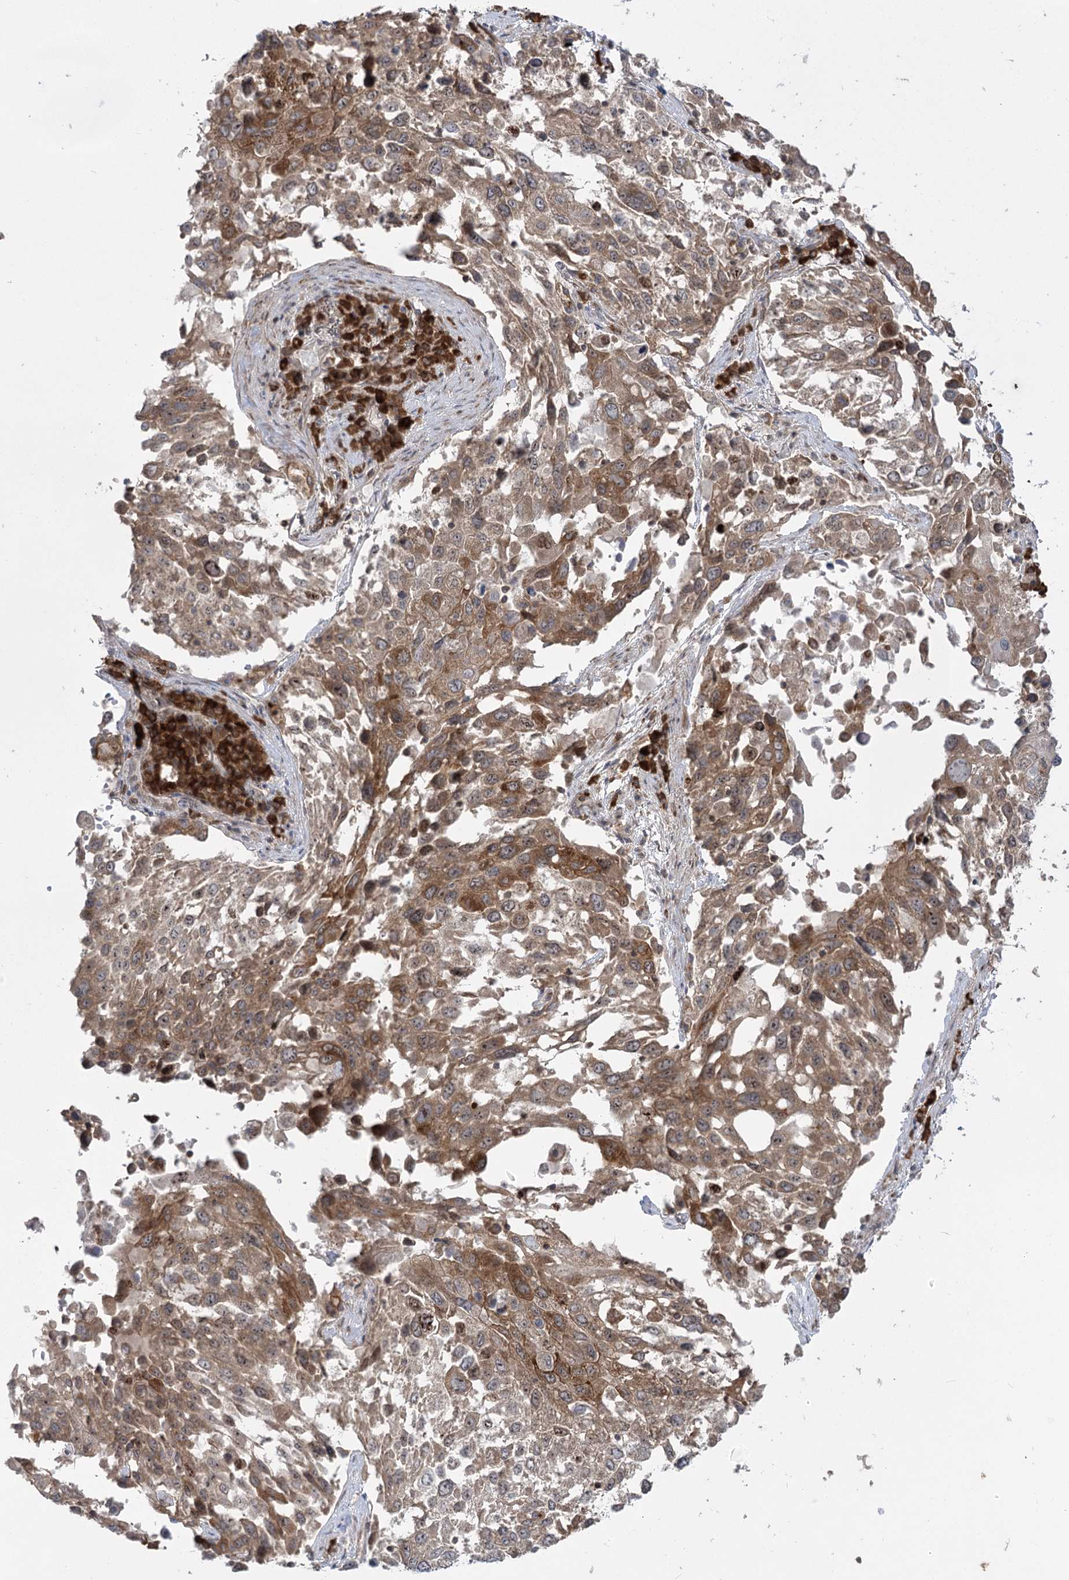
{"staining": {"intensity": "moderate", "quantity": ">75%", "location": "cytoplasmic/membranous"}, "tissue": "lung cancer", "cell_type": "Tumor cells", "image_type": "cancer", "snomed": [{"axis": "morphology", "description": "Squamous cell carcinoma, NOS"}, {"axis": "topography", "description": "Lung"}], "caption": "Protein expression analysis of human lung cancer (squamous cell carcinoma) reveals moderate cytoplasmic/membranous staining in approximately >75% of tumor cells.", "gene": "SYTL1", "patient": {"sex": "male", "age": 65}}